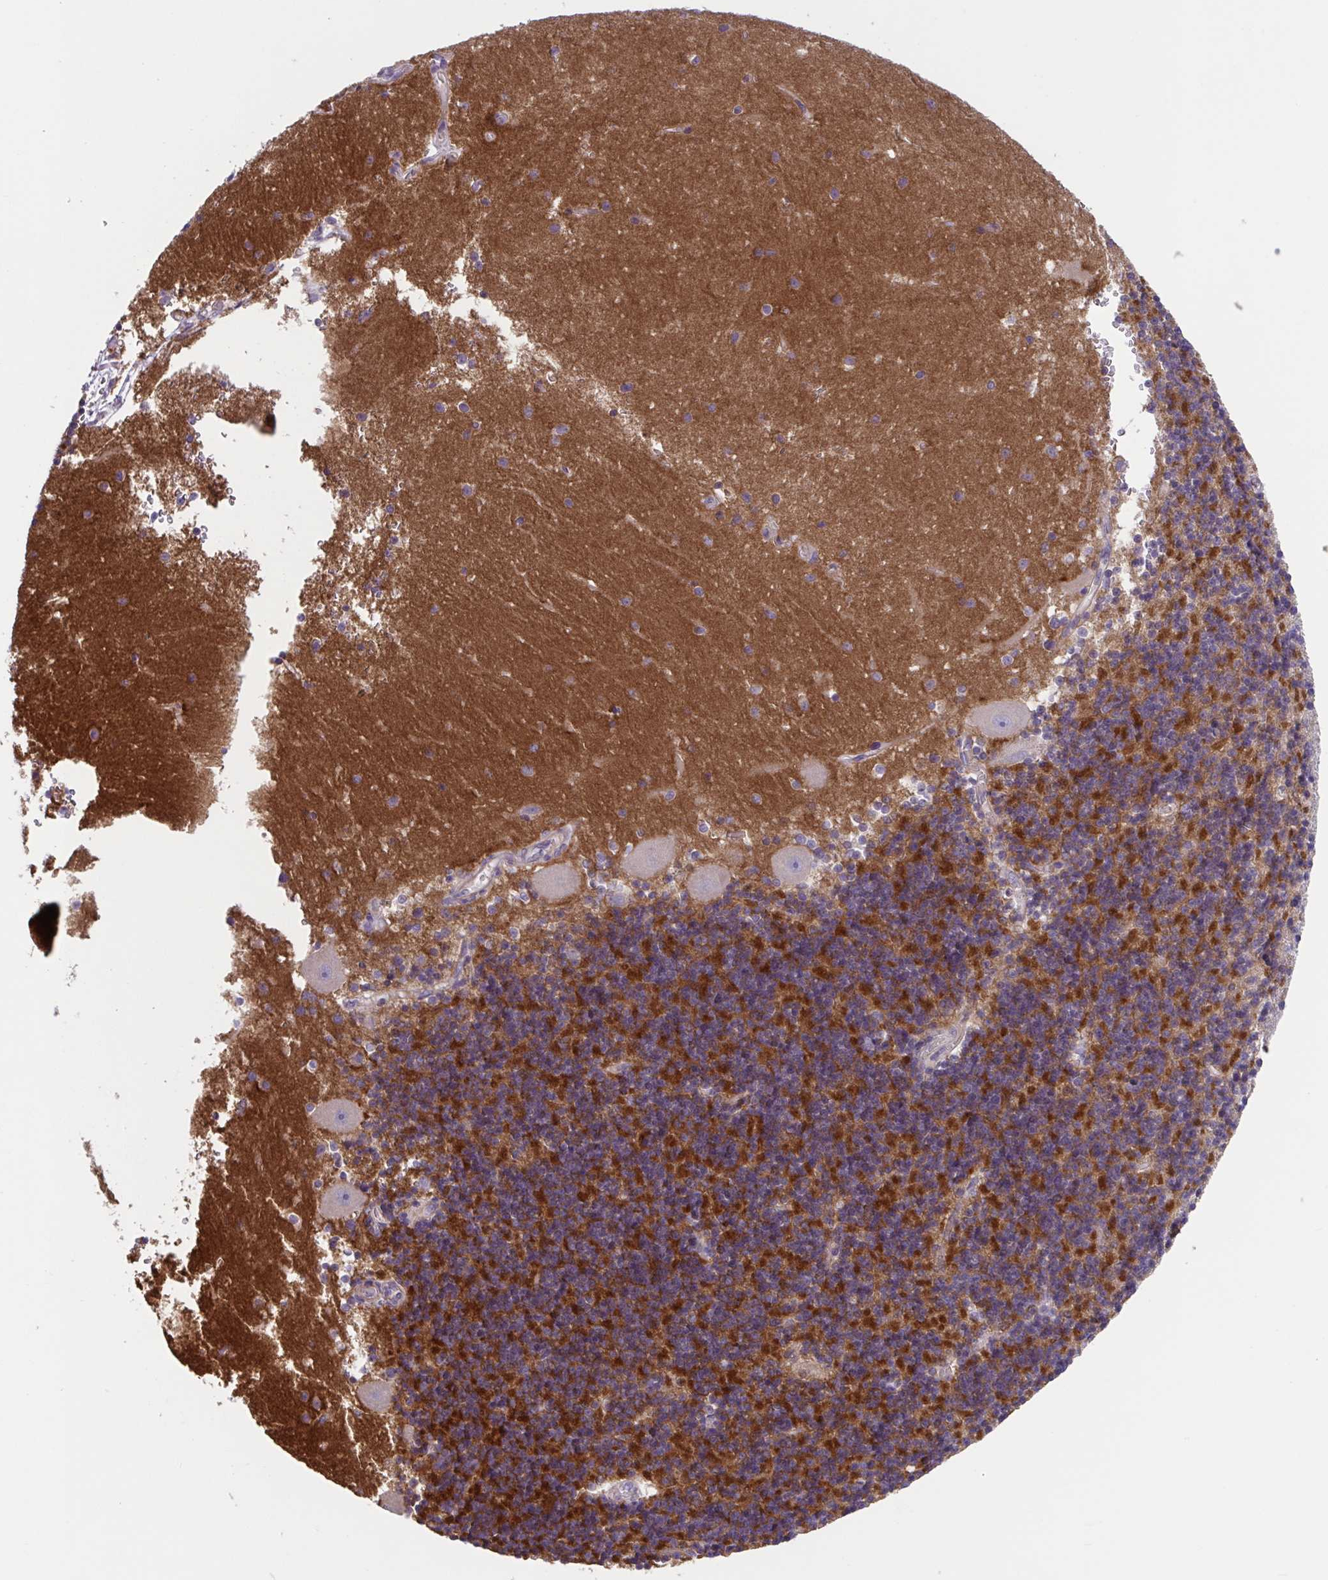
{"staining": {"intensity": "strong", "quantity": "25%-75%", "location": "cytoplasmic/membranous"}, "tissue": "cerebellum", "cell_type": "Cells in granular layer", "image_type": "normal", "snomed": [{"axis": "morphology", "description": "Normal tissue, NOS"}, {"axis": "topography", "description": "Cerebellum"}], "caption": "Brown immunohistochemical staining in normal cerebellum exhibits strong cytoplasmic/membranous positivity in approximately 25%-75% of cells in granular layer.", "gene": "TTC7B", "patient": {"sex": "male", "age": 54}}